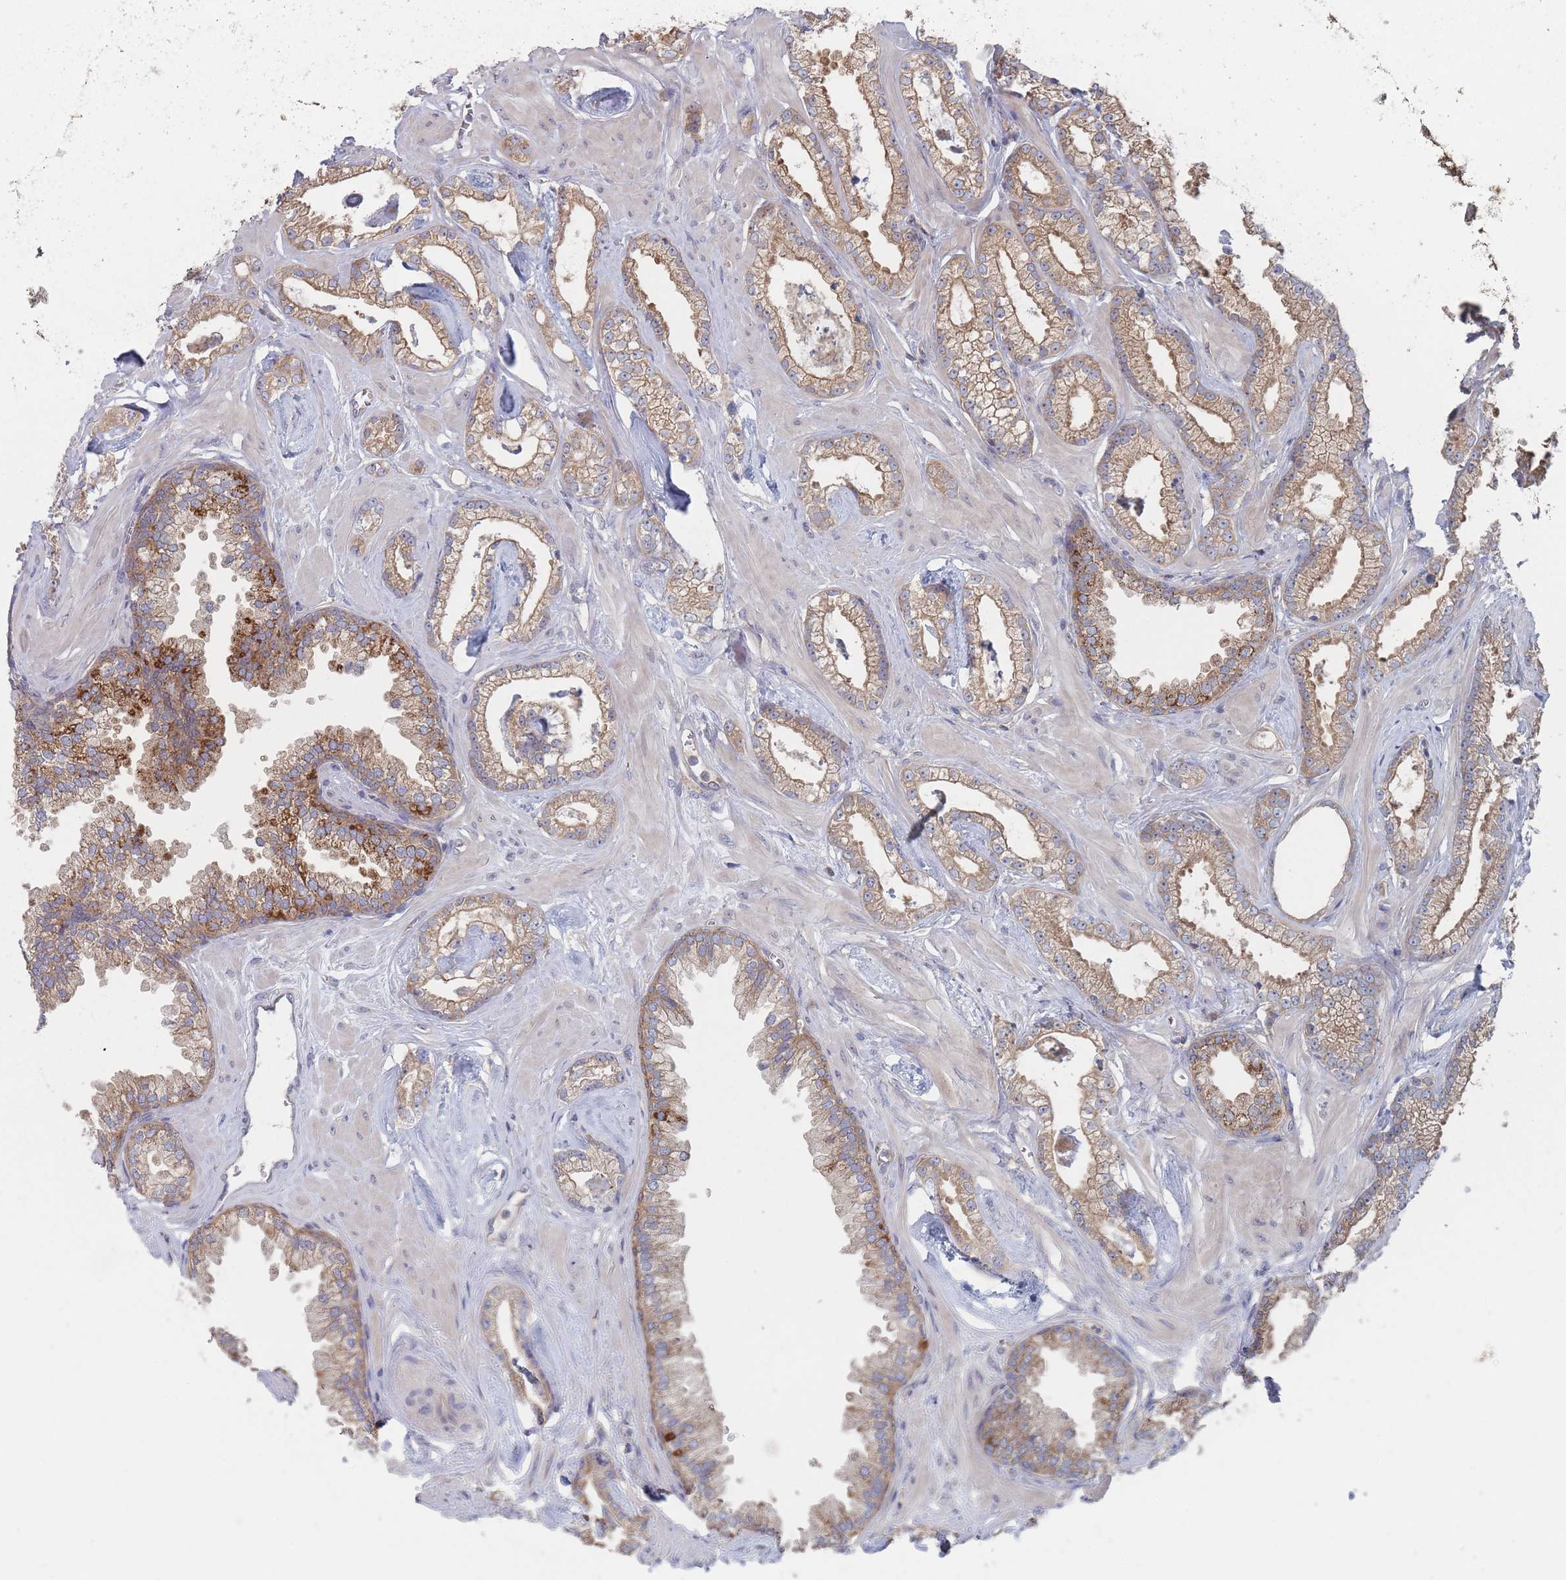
{"staining": {"intensity": "moderate", "quantity": ">75%", "location": "cytoplasmic/membranous"}, "tissue": "prostate cancer", "cell_type": "Tumor cells", "image_type": "cancer", "snomed": [{"axis": "morphology", "description": "Adenocarcinoma, Low grade"}, {"axis": "topography", "description": "Prostate"}], "caption": "Immunohistochemical staining of human prostate cancer (low-grade adenocarcinoma) reveals medium levels of moderate cytoplasmic/membranous staining in about >75% of tumor cells.", "gene": "EFCC1", "patient": {"sex": "male", "age": 60}}